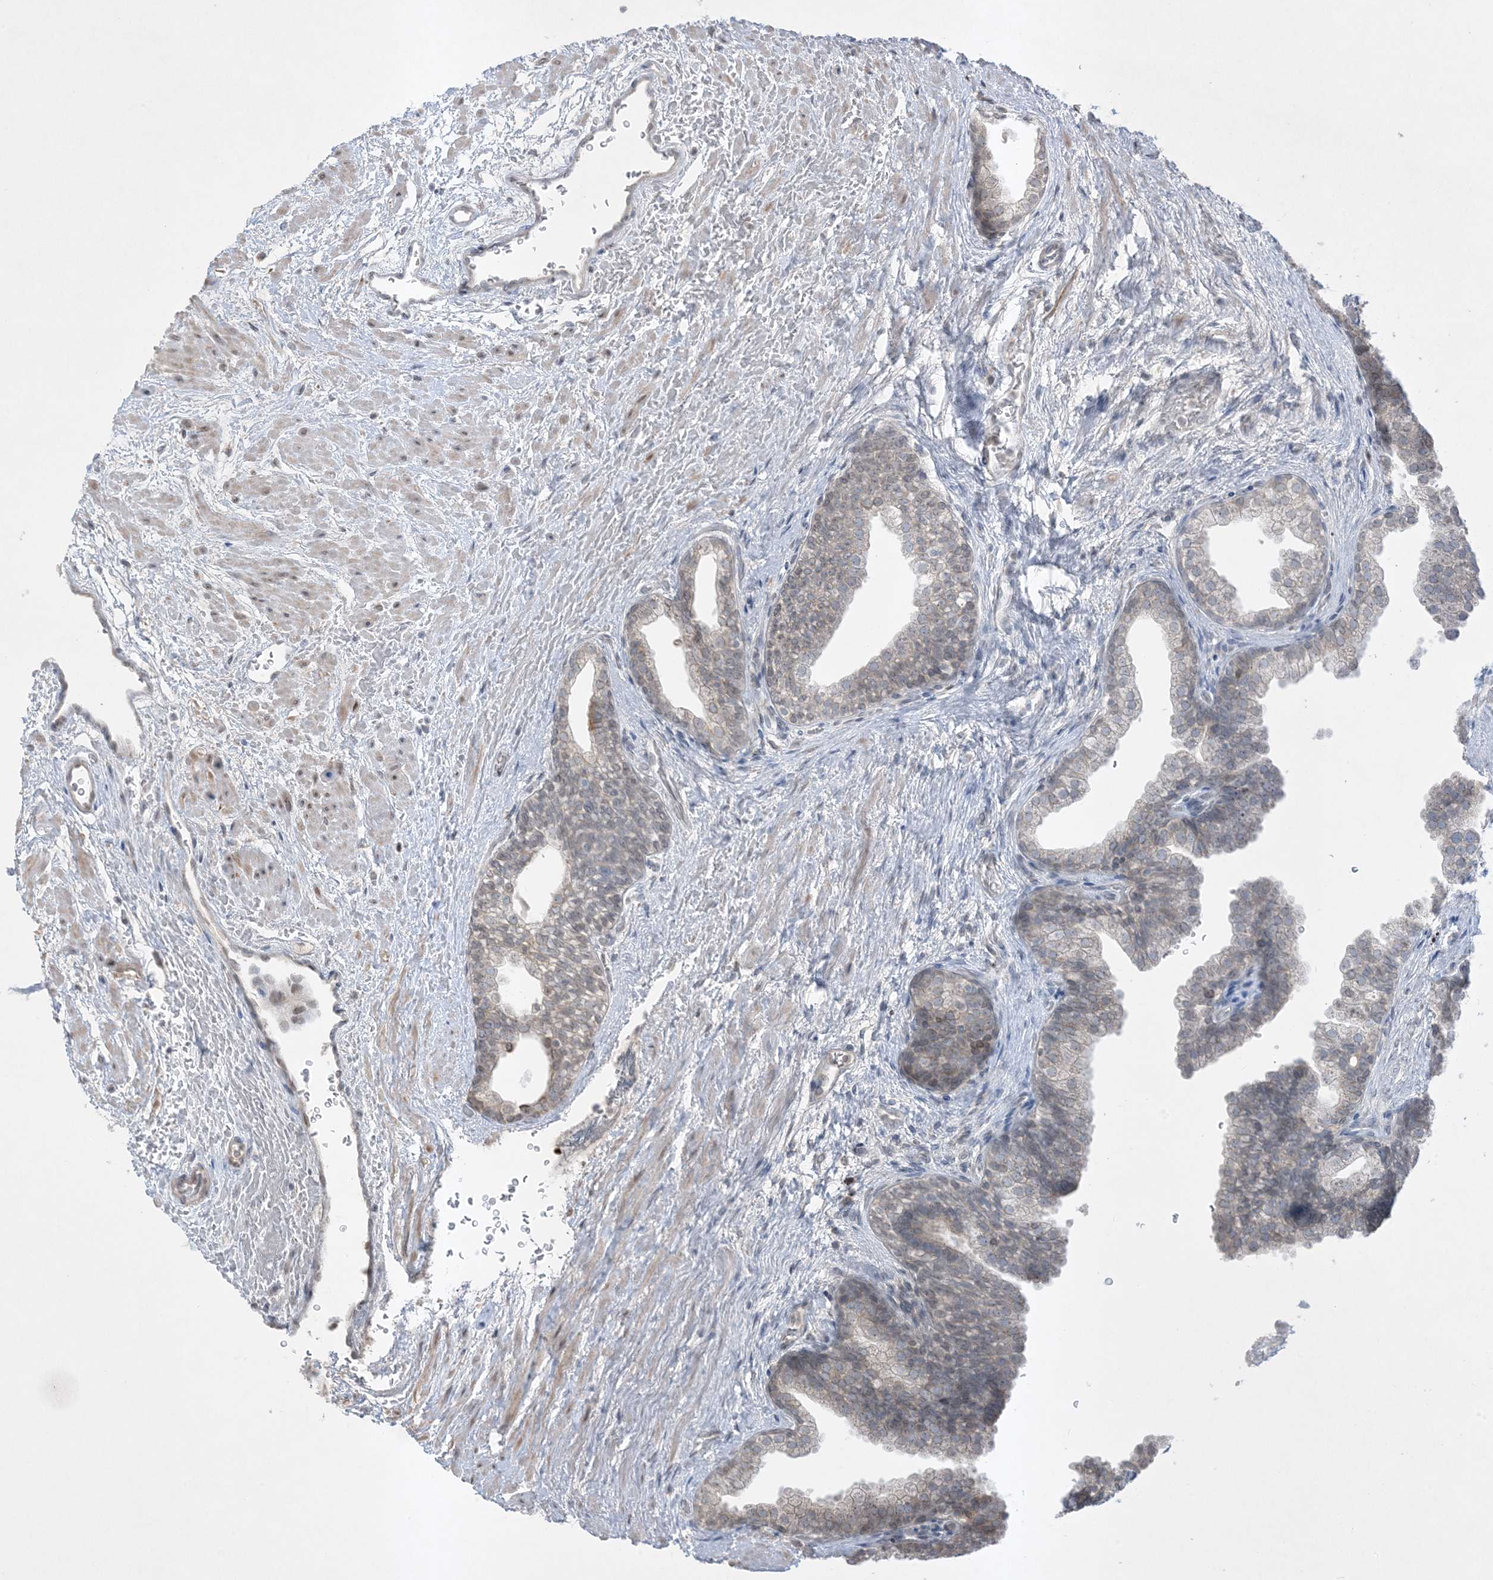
{"staining": {"intensity": "weak", "quantity": "<25%", "location": "cytoplasmic/membranous"}, "tissue": "prostate", "cell_type": "Glandular cells", "image_type": "normal", "snomed": [{"axis": "morphology", "description": "Normal tissue, NOS"}, {"axis": "topography", "description": "Prostate"}], "caption": "Prostate stained for a protein using immunohistochemistry (IHC) exhibits no positivity glandular cells.", "gene": "FNDC1", "patient": {"sex": "male", "age": 48}}